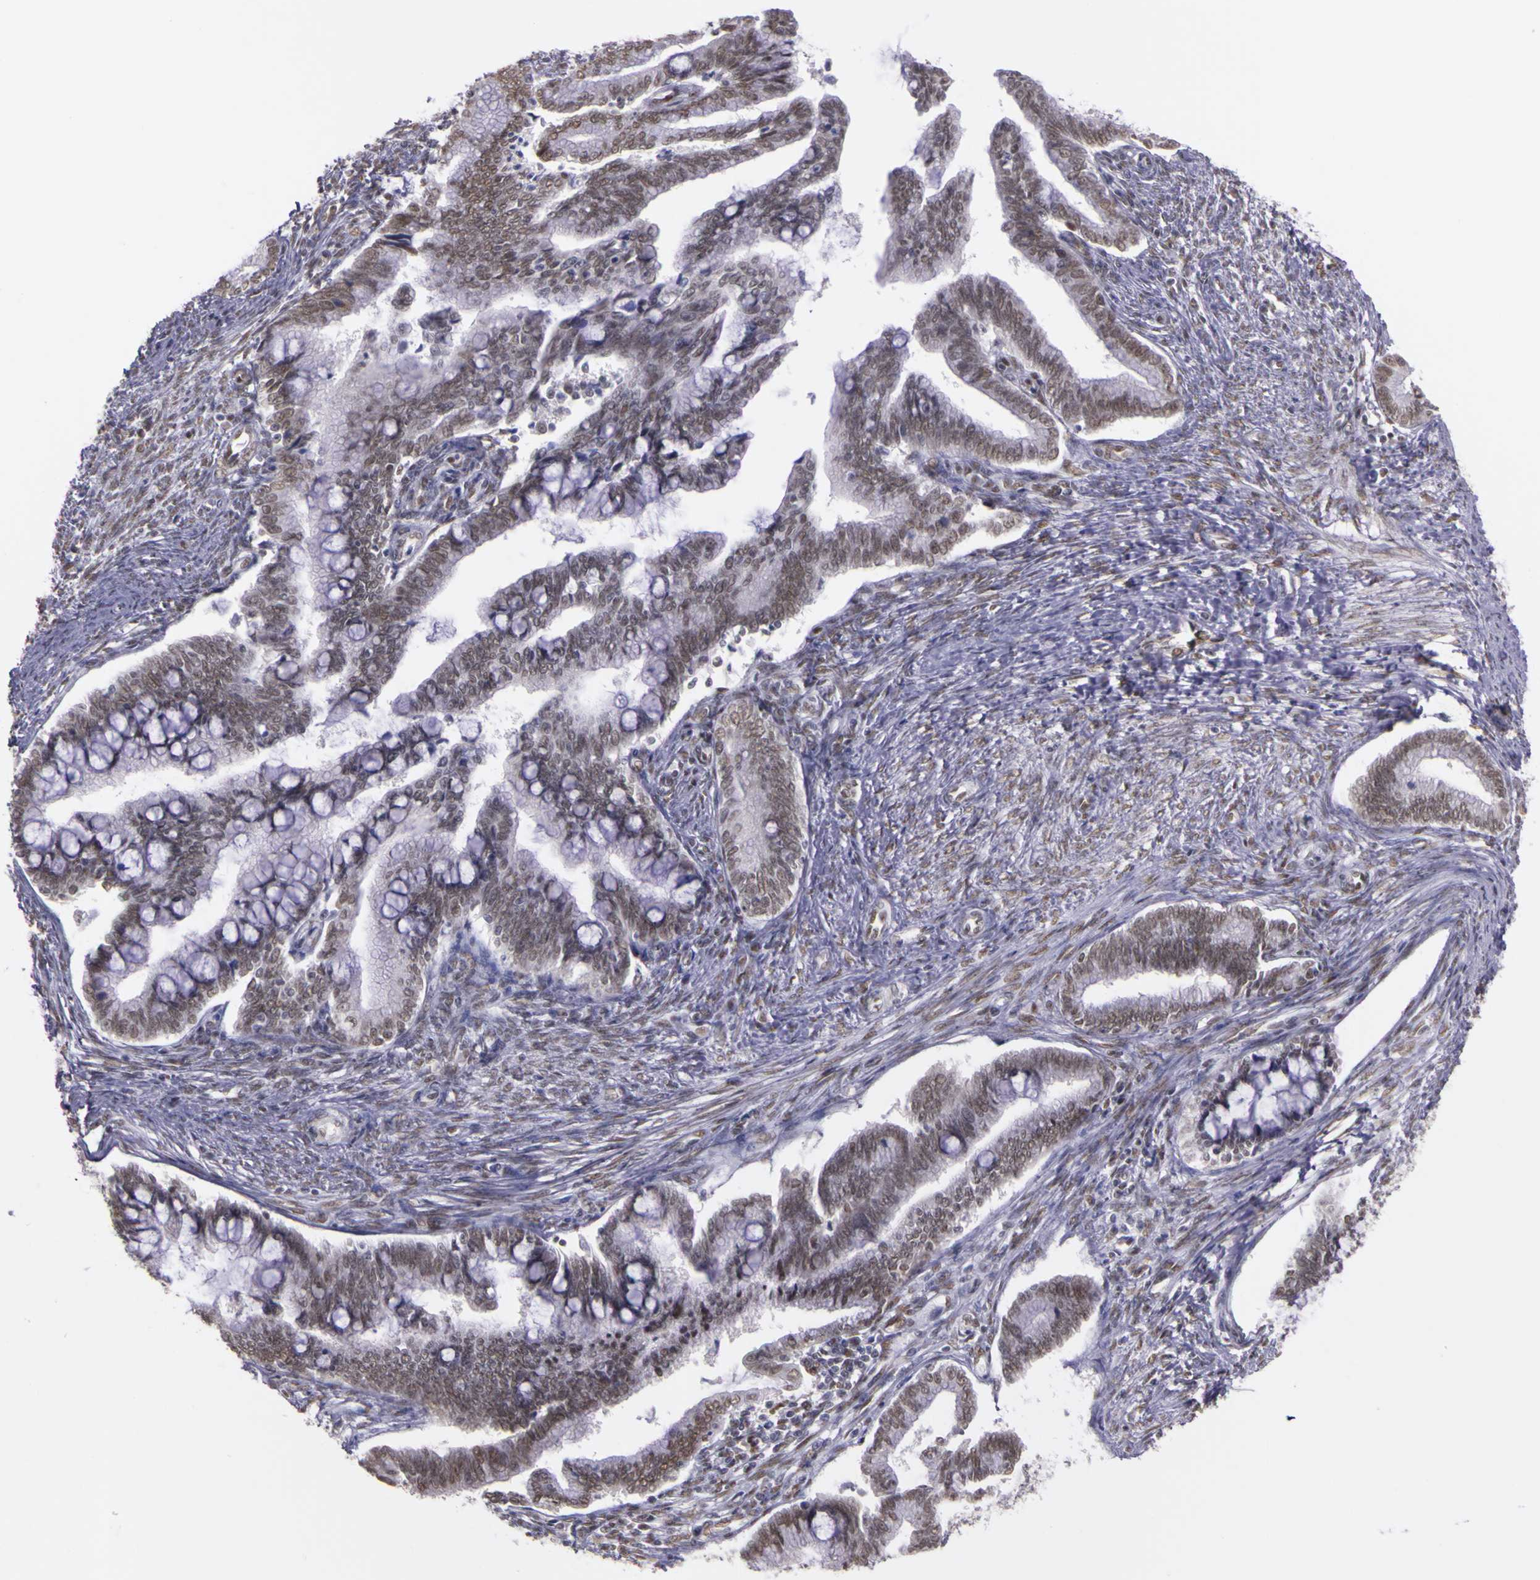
{"staining": {"intensity": "weak", "quantity": ">75%", "location": "nuclear"}, "tissue": "cervical cancer", "cell_type": "Tumor cells", "image_type": "cancer", "snomed": [{"axis": "morphology", "description": "Adenocarcinoma, NOS"}, {"axis": "topography", "description": "Cervix"}], "caption": "IHC (DAB (3,3'-diaminobenzidine)) staining of cervical adenocarcinoma reveals weak nuclear protein staining in approximately >75% of tumor cells. Nuclei are stained in blue.", "gene": "WDR13", "patient": {"sex": "female", "age": 36}}